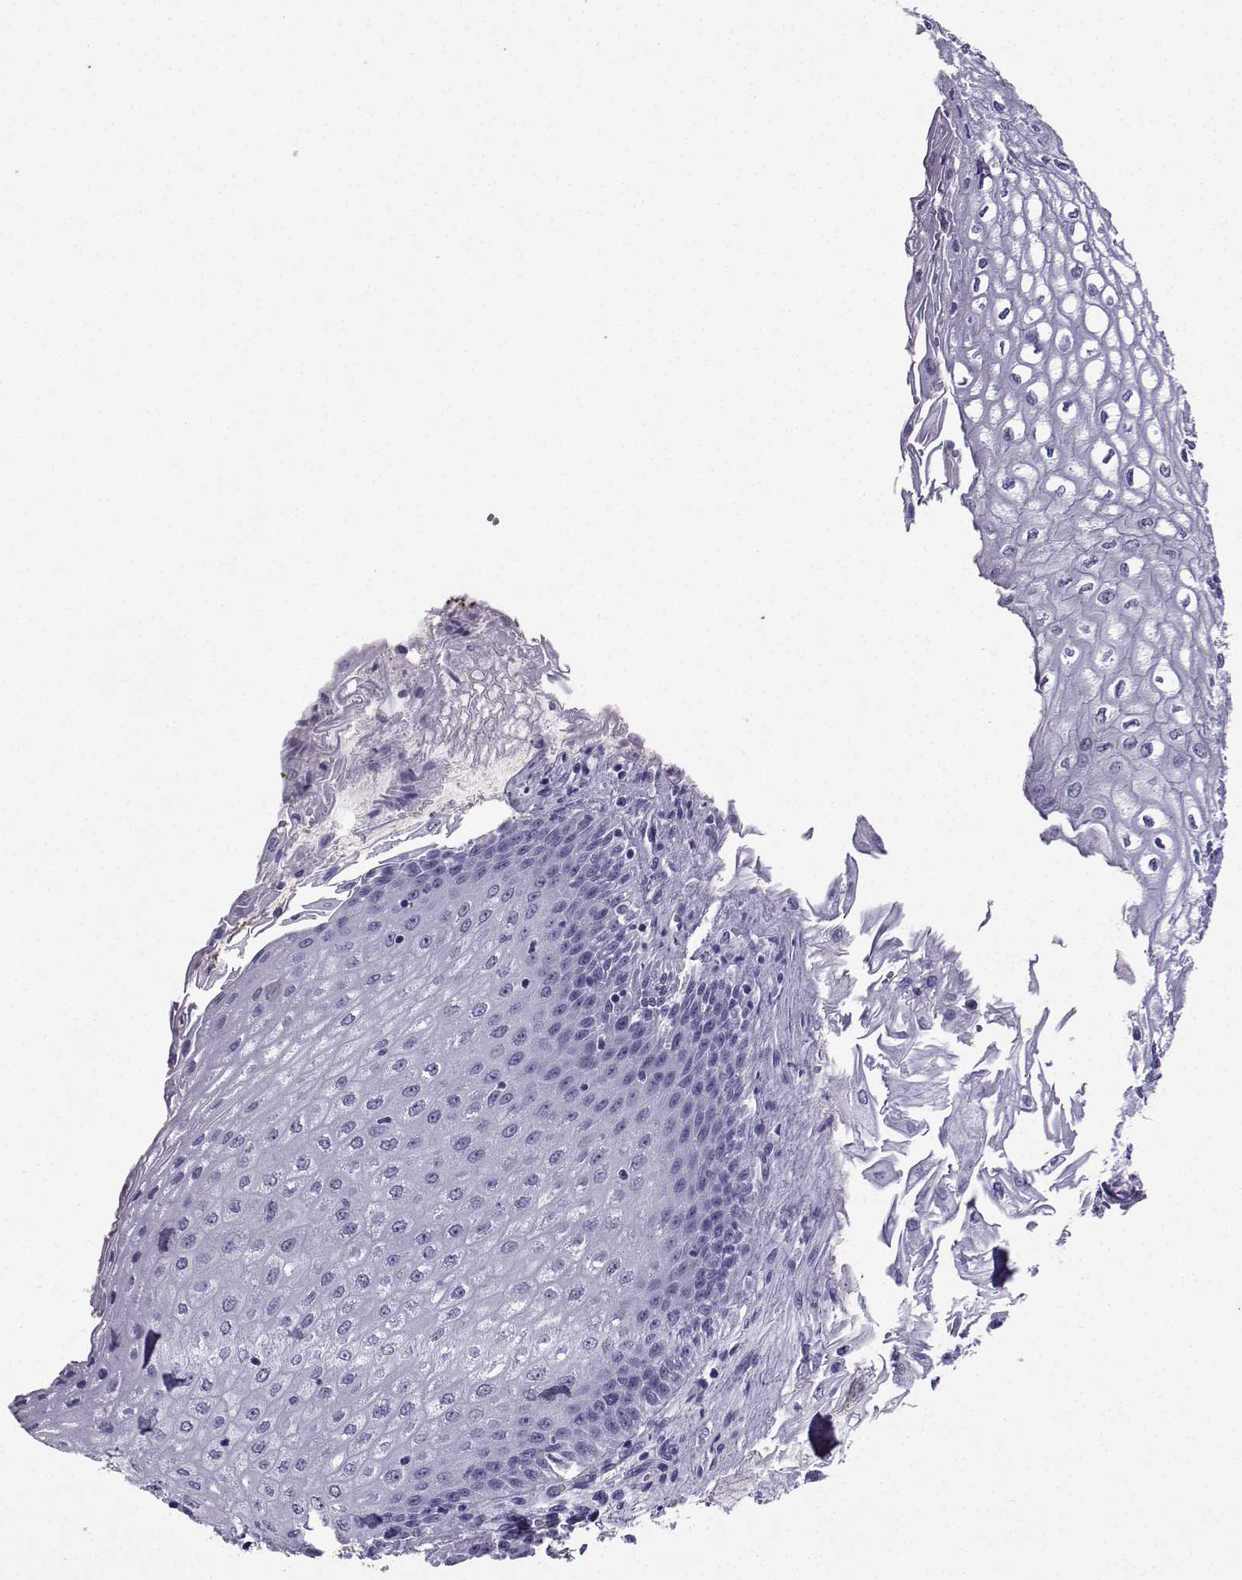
{"staining": {"intensity": "negative", "quantity": "none", "location": "none"}, "tissue": "esophagus", "cell_type": "Squamous epithelial cells", "image_type": "normal", "snomed": [{"axis": "morphology", "description": "Normal tissue, NOS"}, {"axis": "topography", "description": "Esophagus"}], "caption": "Squamous epithelial cells show no significant protein staining in benign esophagus. The staining is performed using DAB brown chromogen with nuclei counter-stained in using hematoxylin.", "gene": "SLC18A2", "patient": {"sex": "male", "age": 58}}